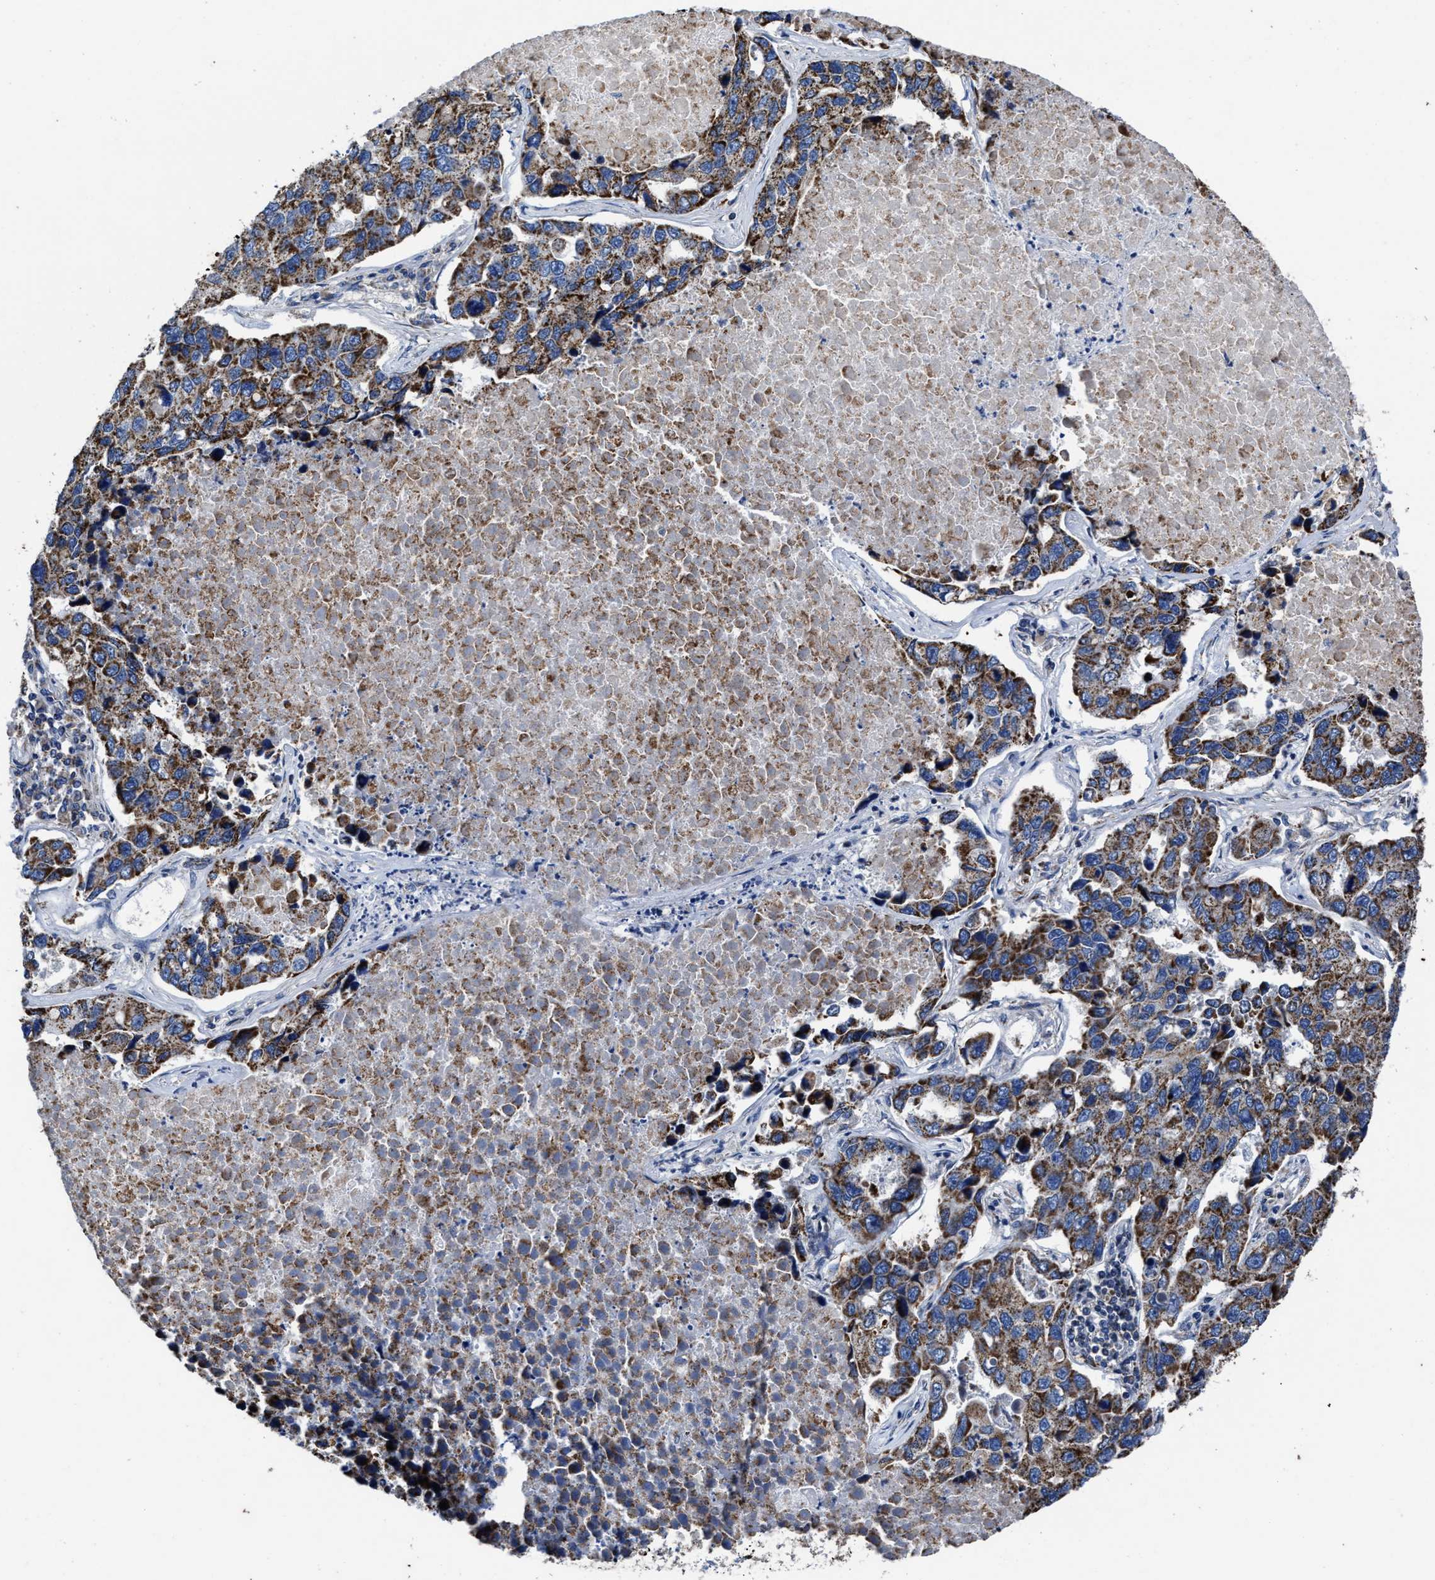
{"staining": {"intensity": "moderate", "quantity": ">75%", "location": "cytoplasmic/membranous"}, "tissue": "lung cancer", "cell_type": "Tumor cells", "image_type": "cancer", "snomed": [{"axis": "morphology", "description": "Adenocarcinoma, NOS"}, {"axis": "topography", "description": "Lung"}], "caption": "This photomicrograph demonstrates adenocarcinoma (lung) stained with immunohistochemistry (IHC) to label a protein in brown. The cytoplasmic/membranous of tumor cells show moderate positivity for the protein. Nuclei are counter-stained blue.", "gene": "CACNA1D", "patient": {"sex": "male", "age": 64}}